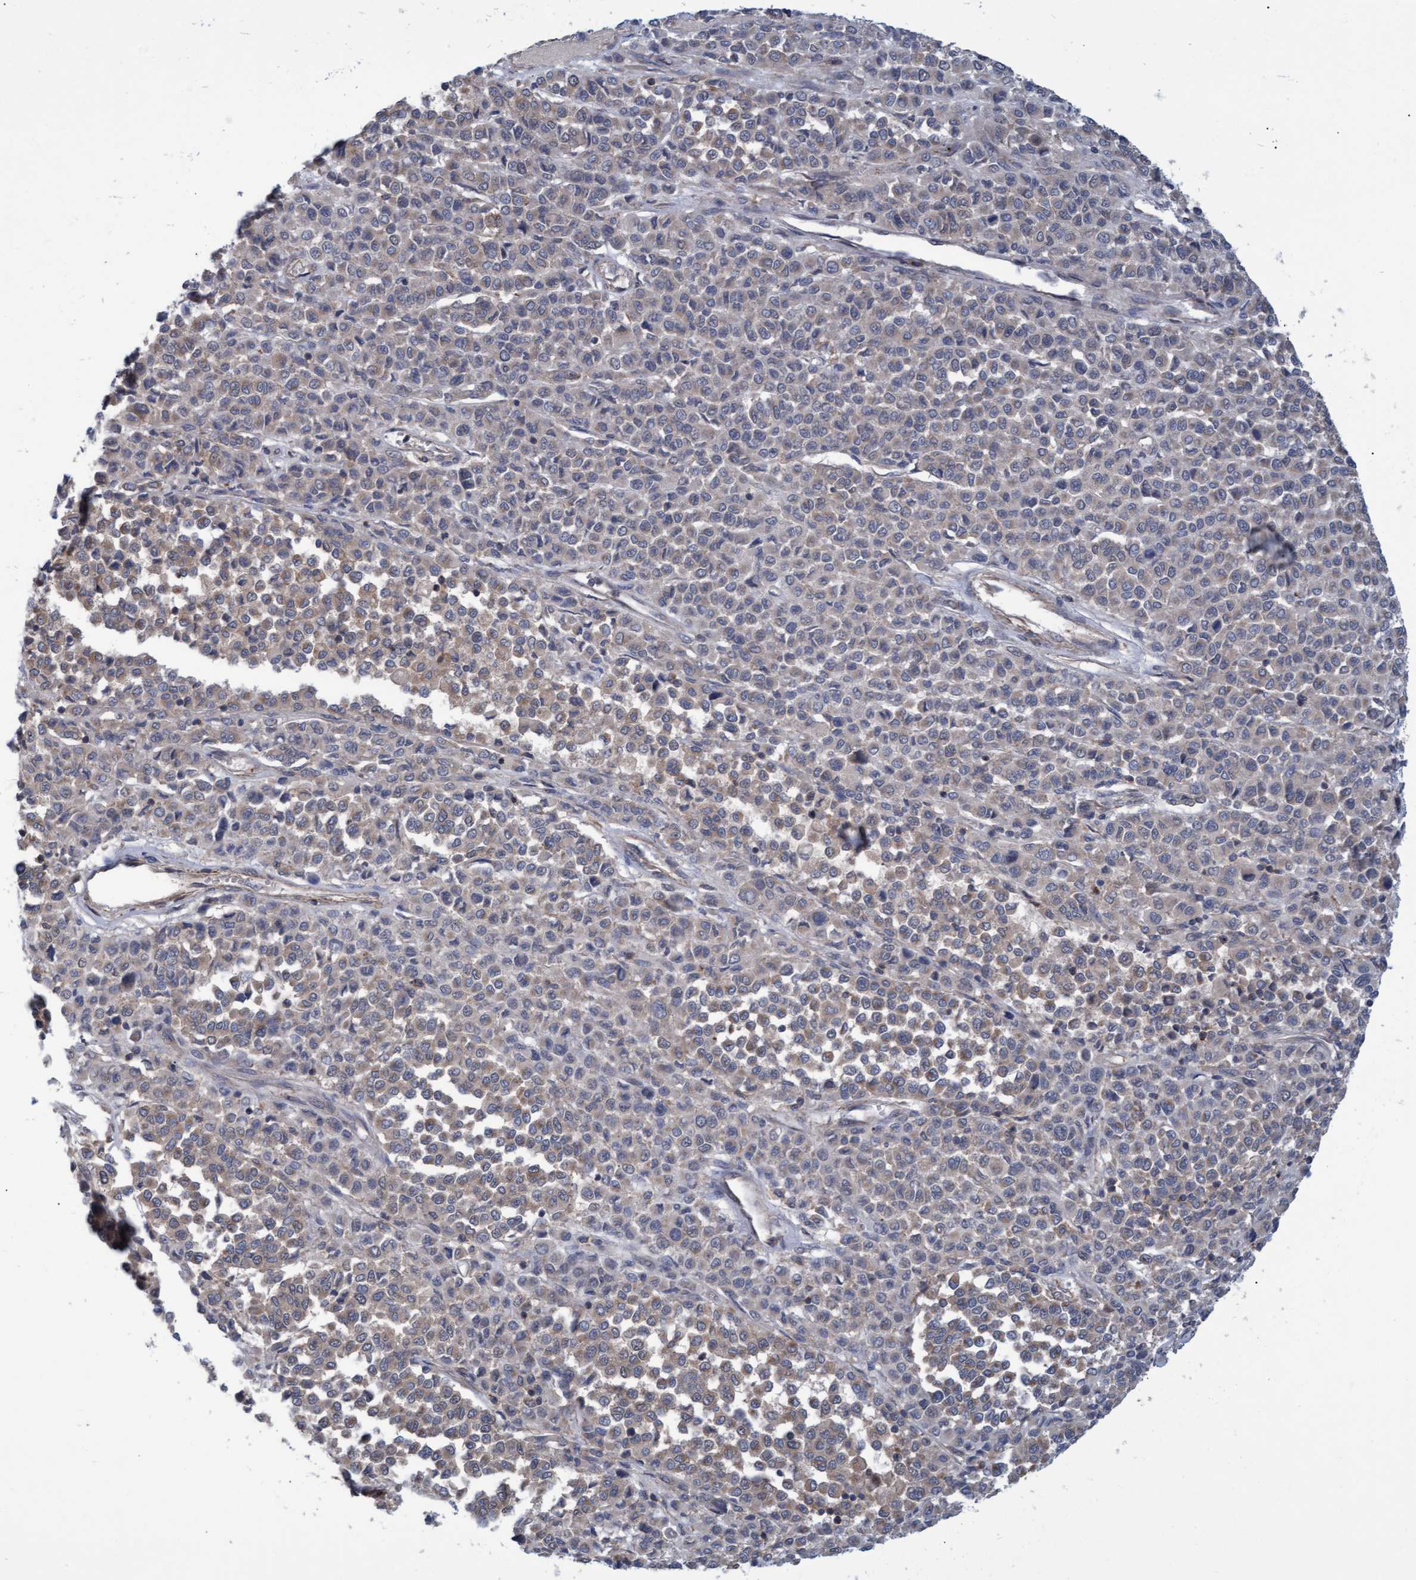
{"staining": {"intensity": "weak", "quantity": "25%-75%", "location": "cytoplasmic/membranous"}, "tissue": "melanoma", "cell_type": "Tumor cells", "image_type": "cancer", "snomed": [{"axis": "morphology", "description": "Malignant melanoma, Metastatic site"}, {"axis": "topography", "description": "Pancreas"}], "caption": "This photomicrograph reveals IHC staining of malignant melanoma (metastatic site), with low weak cytoplasmic/membranous staining in approximately 25%-75% of tumor cells.", "gene": "NAA15", "patient": {"sex": "female", "age": 30}}